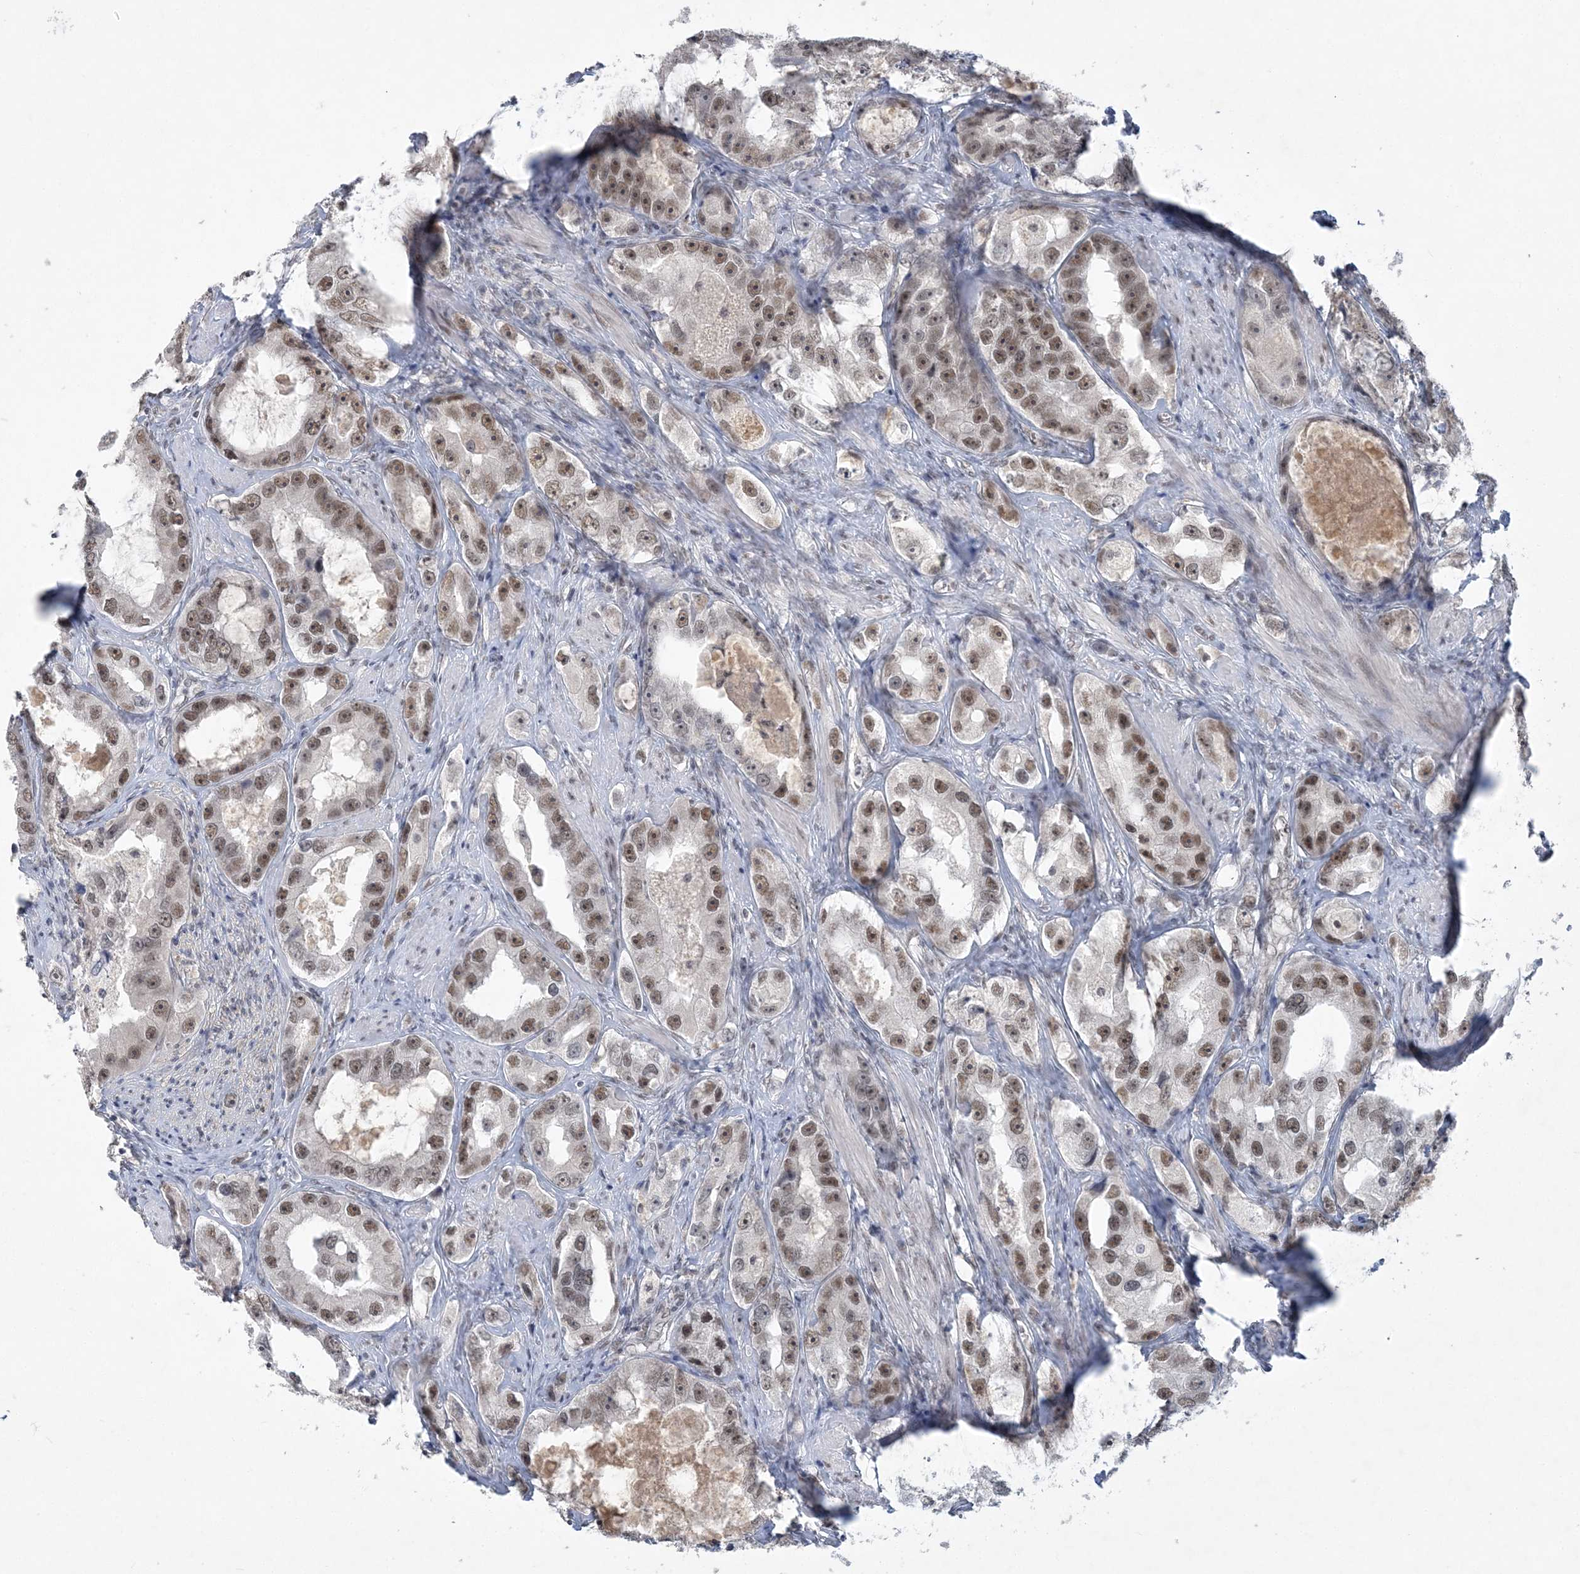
{"staining": {"intensity": "moderate", "quantity": ">75%", "location": "nuclear"}, "tissue": "prostate cancer", "cell_type": "Tumor cells", "image_type": "cancer", "snomed": [{"axis": "morphology", "description": "Adenocarcinoma, High grade"}, {"axis": "topography", "description": "Prostate"}], "caption": "Immunohistochemistry (IHC) micrograph of neoplastic tissue: high-grade adenocarcinoma (prostate) stained using IHC displays medium levels of moderate protein expression localized specifically in the nuclear of tumor cells, appearing as a nuclear brown color.", "gene": "KMT2D", "patient": {"sex": "male", "age": 63}}